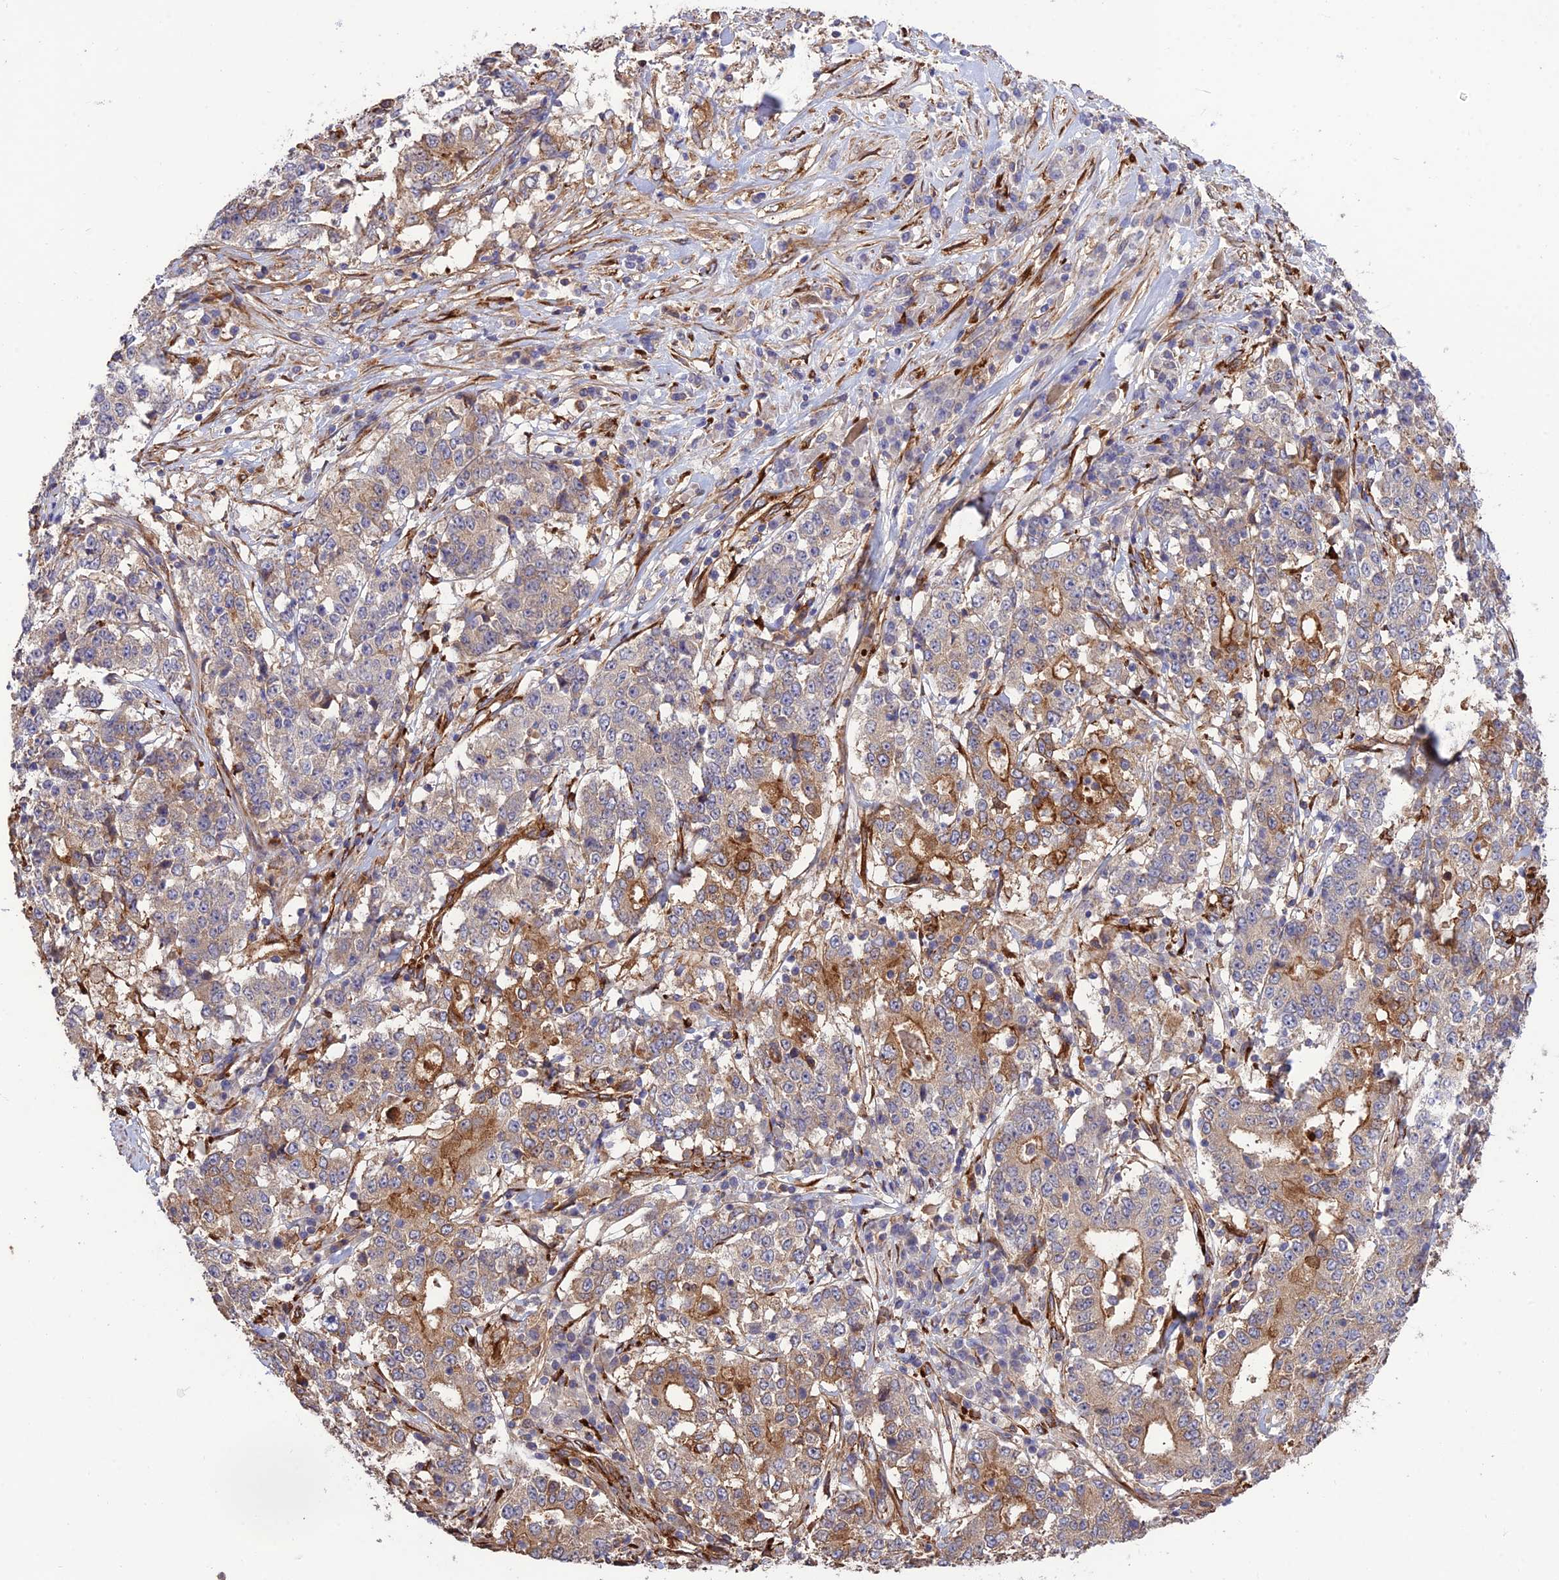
{"staining": {"intensity": "moderate", "quantity": "25%-75%", "location": "cytoplasmic/membranous"}, "tissue": "stomach cancer", "cell_type": "Tumor cells", "image_type": "cancer", "snomed": [{"axis": "morphology", "description": "Adenocarcinoma, NOS"}, {"axis": "topography", "description": "Stomach"}], "caption": "Moderate cytoplasmic/membranous positivity for a protein is identified in approximately 25%-75% of tumor cells of adenocarcinoma (stomach) using immunohistochemistry (IHC).", "gene": "CRTAP", "patient": {"sex": "male", "age": 59}}